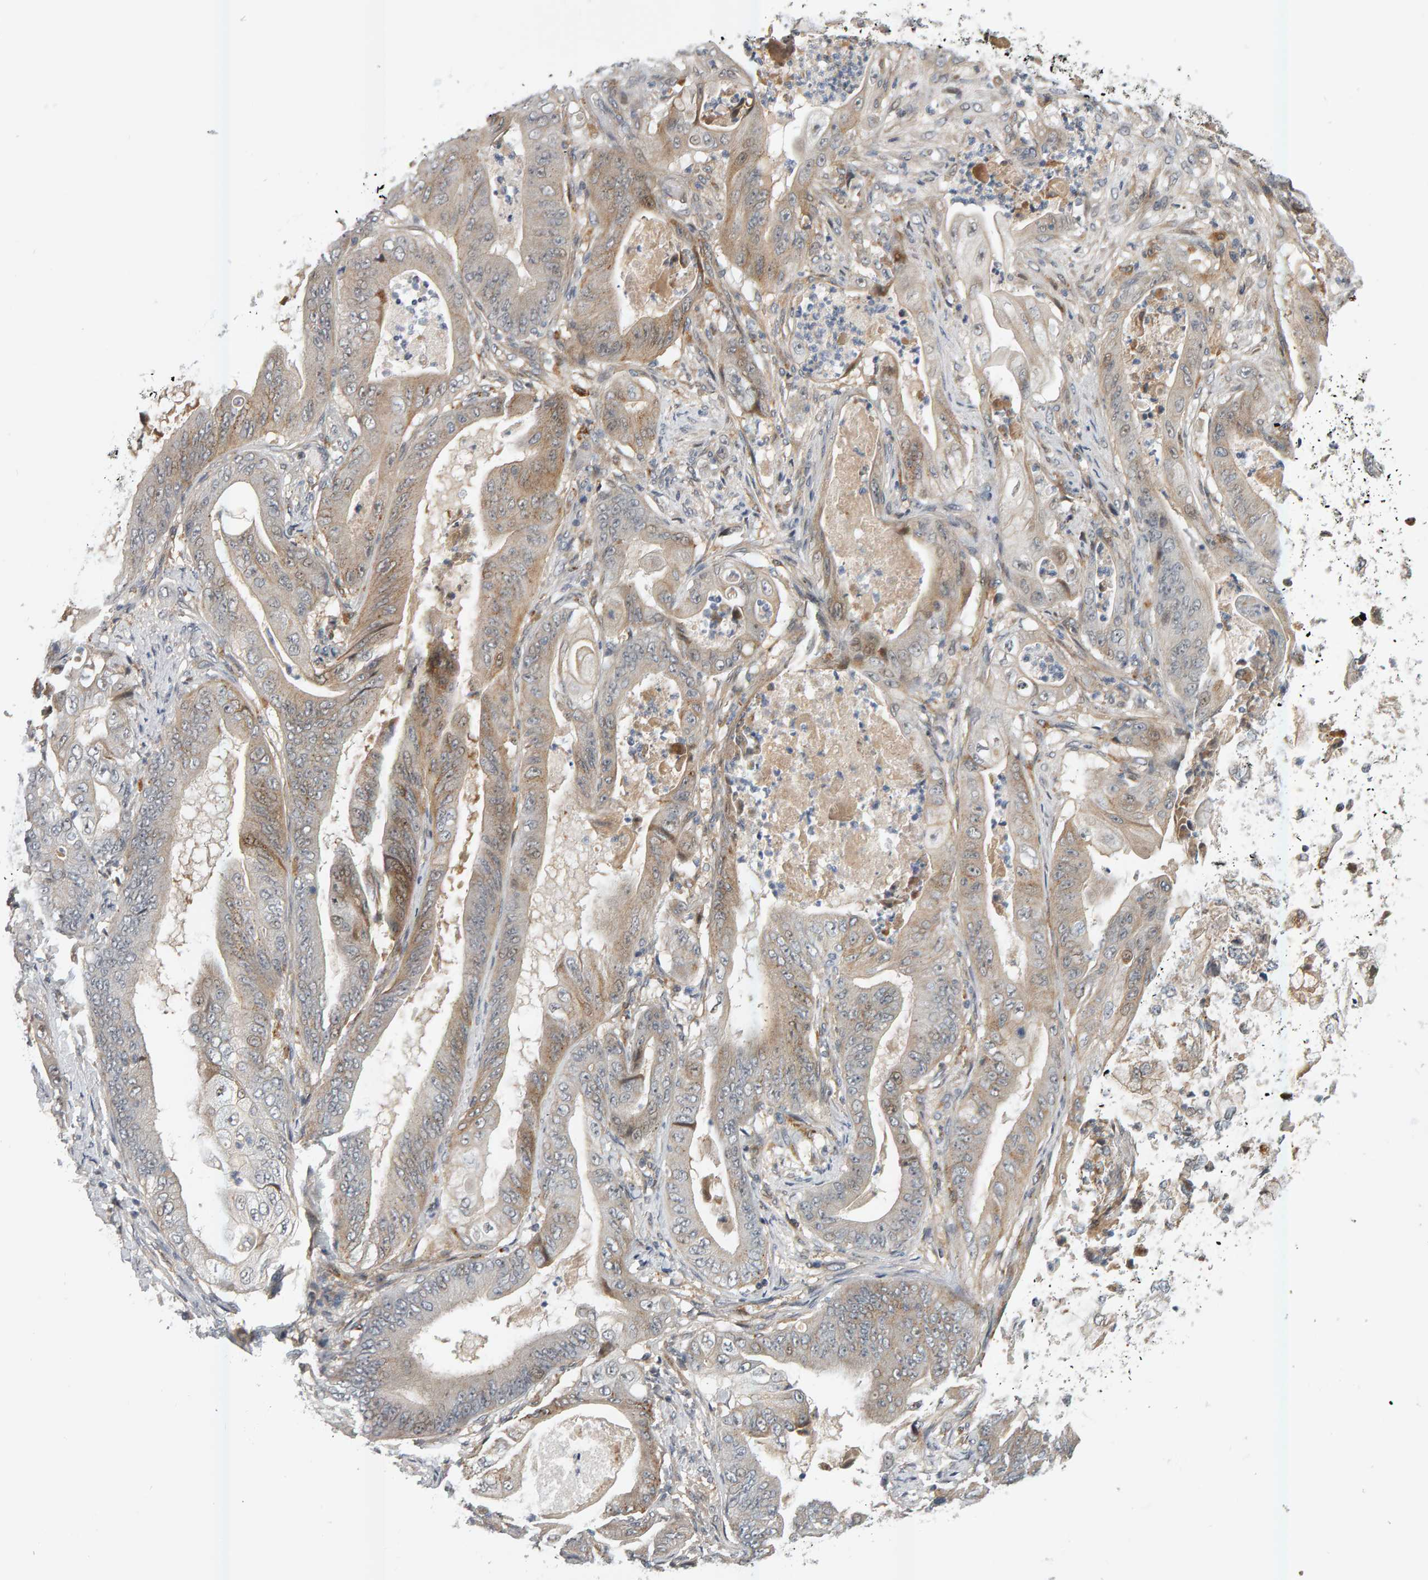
{"staining": {"intensity": "weak", "quantity": "25%-75%", "location": "cytoplasmic/membranous"}, "tissue": "stomach cancer", "cell_type": "Tumor cells", "image_type": "cancer", "snomed": [{"axis": "morphology", "description": "Normal tissue, NOS"}, {"axis": "morphology", "description": "Adenocarcinoma, NOS"}, {"axis": "topography", "description": "Stomach"}], "caption": "IHC photomicrograph of neoplastic tissue: stomach adenocarcinoma stained using immunohistochemistry displays low levels of weak protein expression localized specifically in the cytoplasmic/membranous of tumor cells, appearing as a cytoplasmic/membranous brown color.", "gene": "ZNF160", "patient": {"sex": "male", "age": 62}}